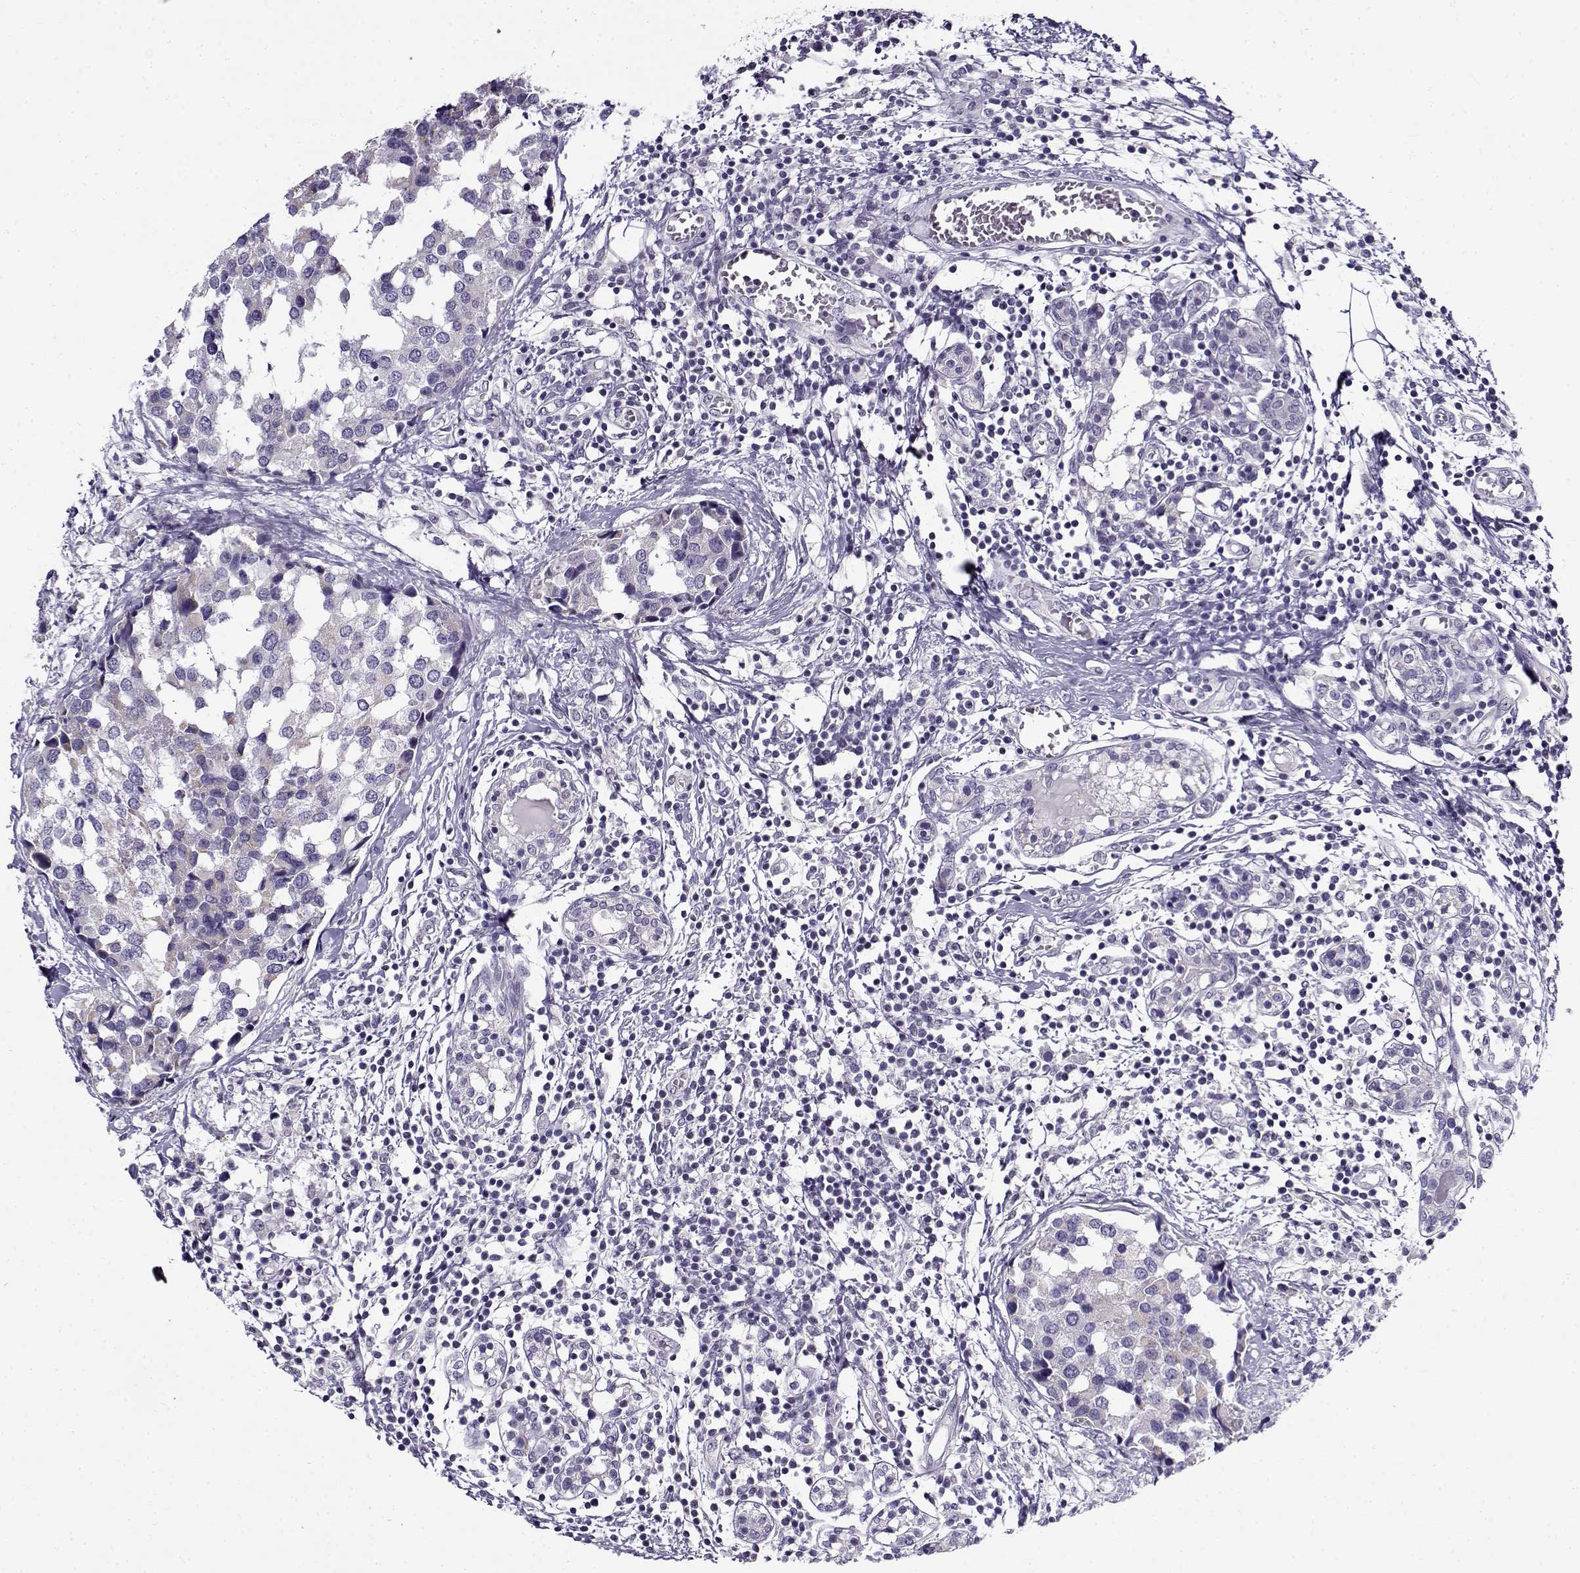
{"staining": {"intensity": "negative", "quantity": "none", "location": "none"}, "tissue": "breast cancer", "cell_type": "Tumor cells", "image_type": "cancer", "snomed": [{"axis": "morphology", "description": "Lobular carcinoma"}, {"axis": "topography", "description": "Breast"}], "caption": "This photomicrograph is of lobular carcinoma (breast) stained with immunohistochemistry to label a protein in brown with the nuclei are counter-stained blue. There is no positivity in tumor cells.", "gene": "FEZF1", "patient": {"sex": "female", "age": 59}}